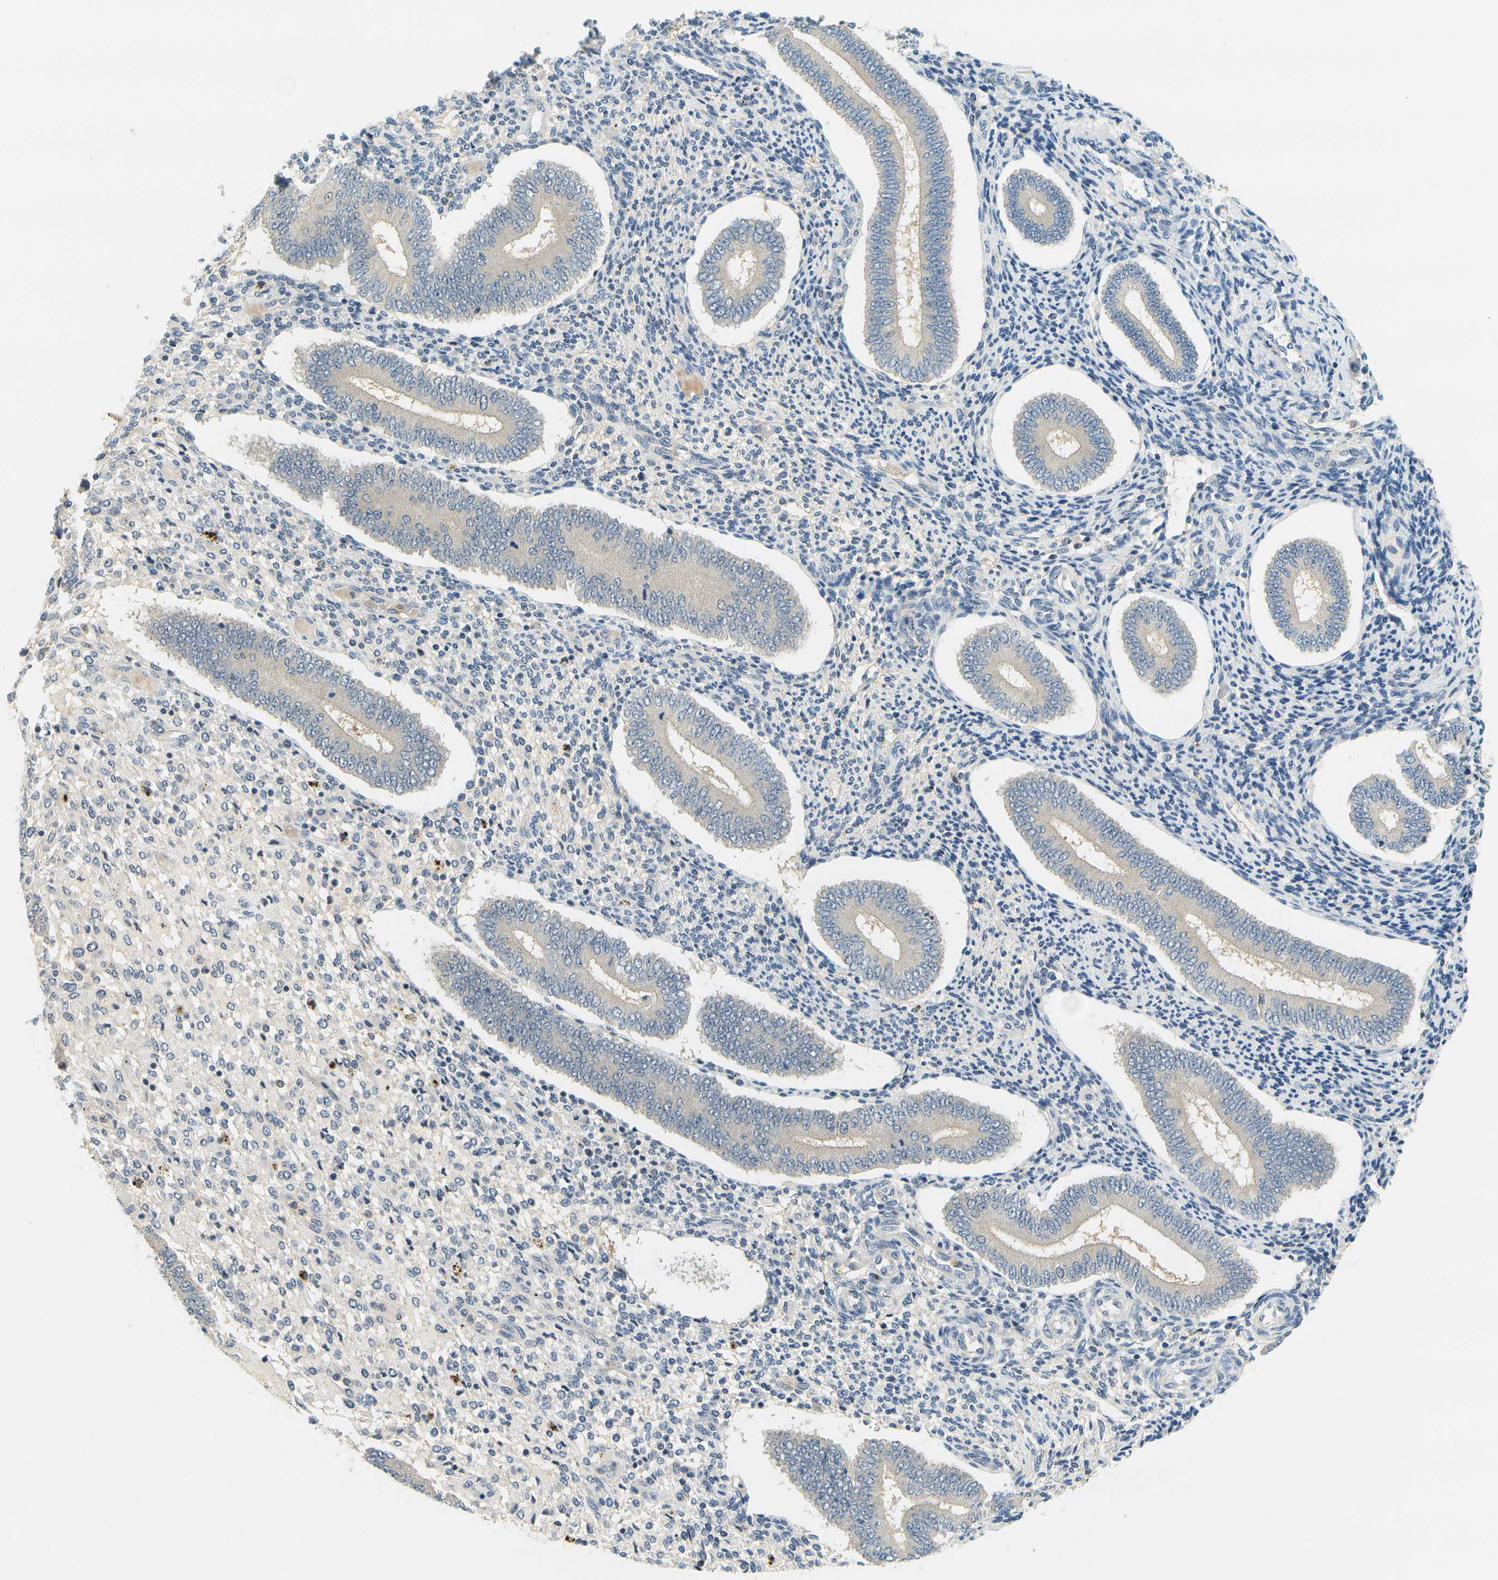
{"staining": {"intensity": "negative", "quantity": "none", "location": "none"}, "tissue": "endometrium", "cell_type": "Cells in endometrial stroma", "image_type": "normal", "snomed": [{"axis": "morphology", "description": "Normal tissue, NOS"}, {"axis": "topography", "description": "Endometrium"}], "caption": "This is an IHC photomicrograph of benign human endometrium. There is no expression in cells in endometrial stroma.", "gene": "RASGRP2", "patient": {"sex": "female", "age": 42}}